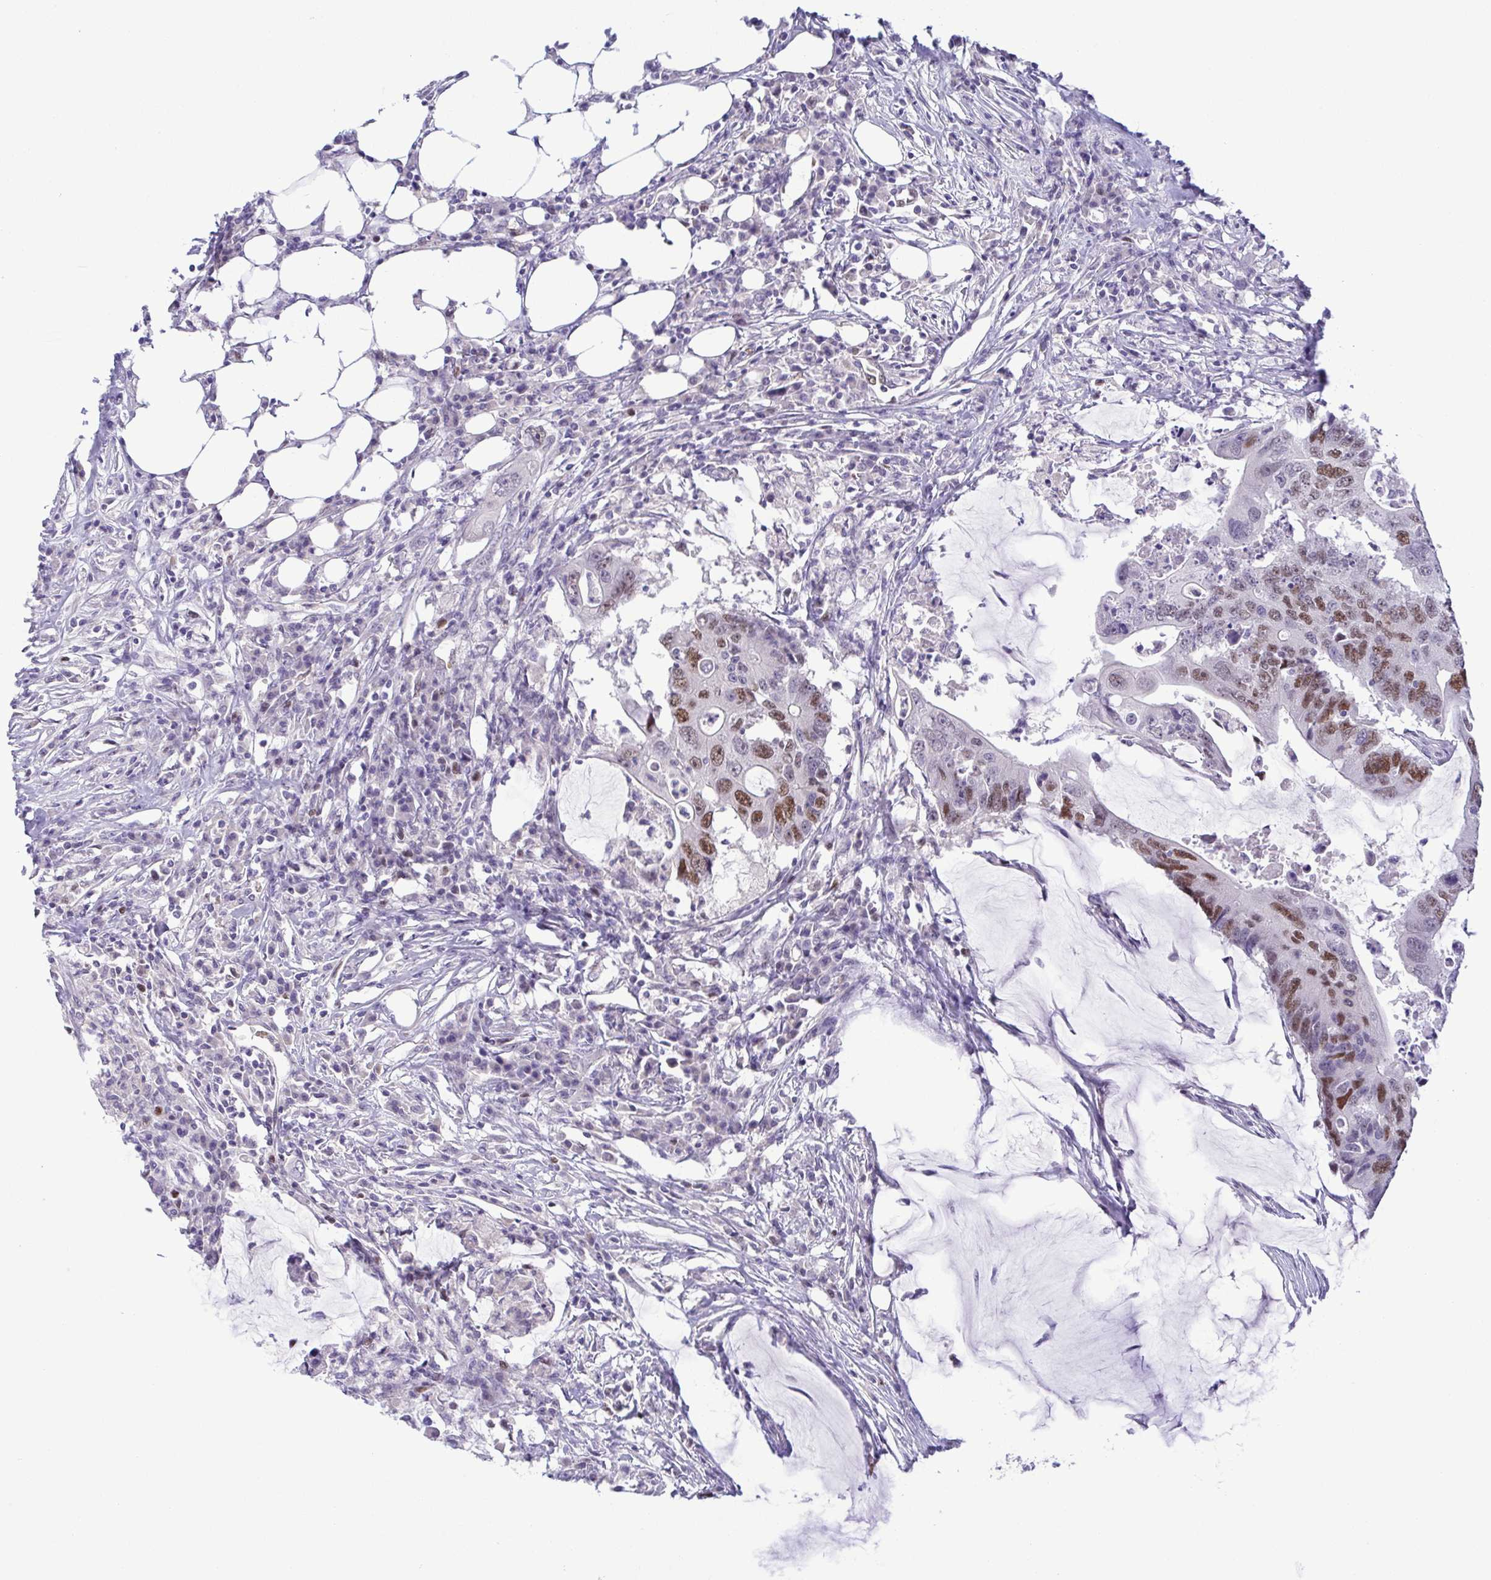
{"staining": {"intensity": "moderate", "quantity": "25%-75%", "location": "nuclear"}, "tissue": "colorectal cancer", "cell_type": "Tumor cells", "image_type": "cancer", "snomed": [{"axis": "morphology", "description": "Adenocarcinoma, NOS"}, {"axis": "topography", "description": "Colon"}], "caption": "Protein staining of adenocarcinoma (colorectal) tissue displays moderate nuclear staining in approximately 25%-75% of tumor cells.", "gene": "TIPIN", "patient": {"sex": "male", "age": 71}}